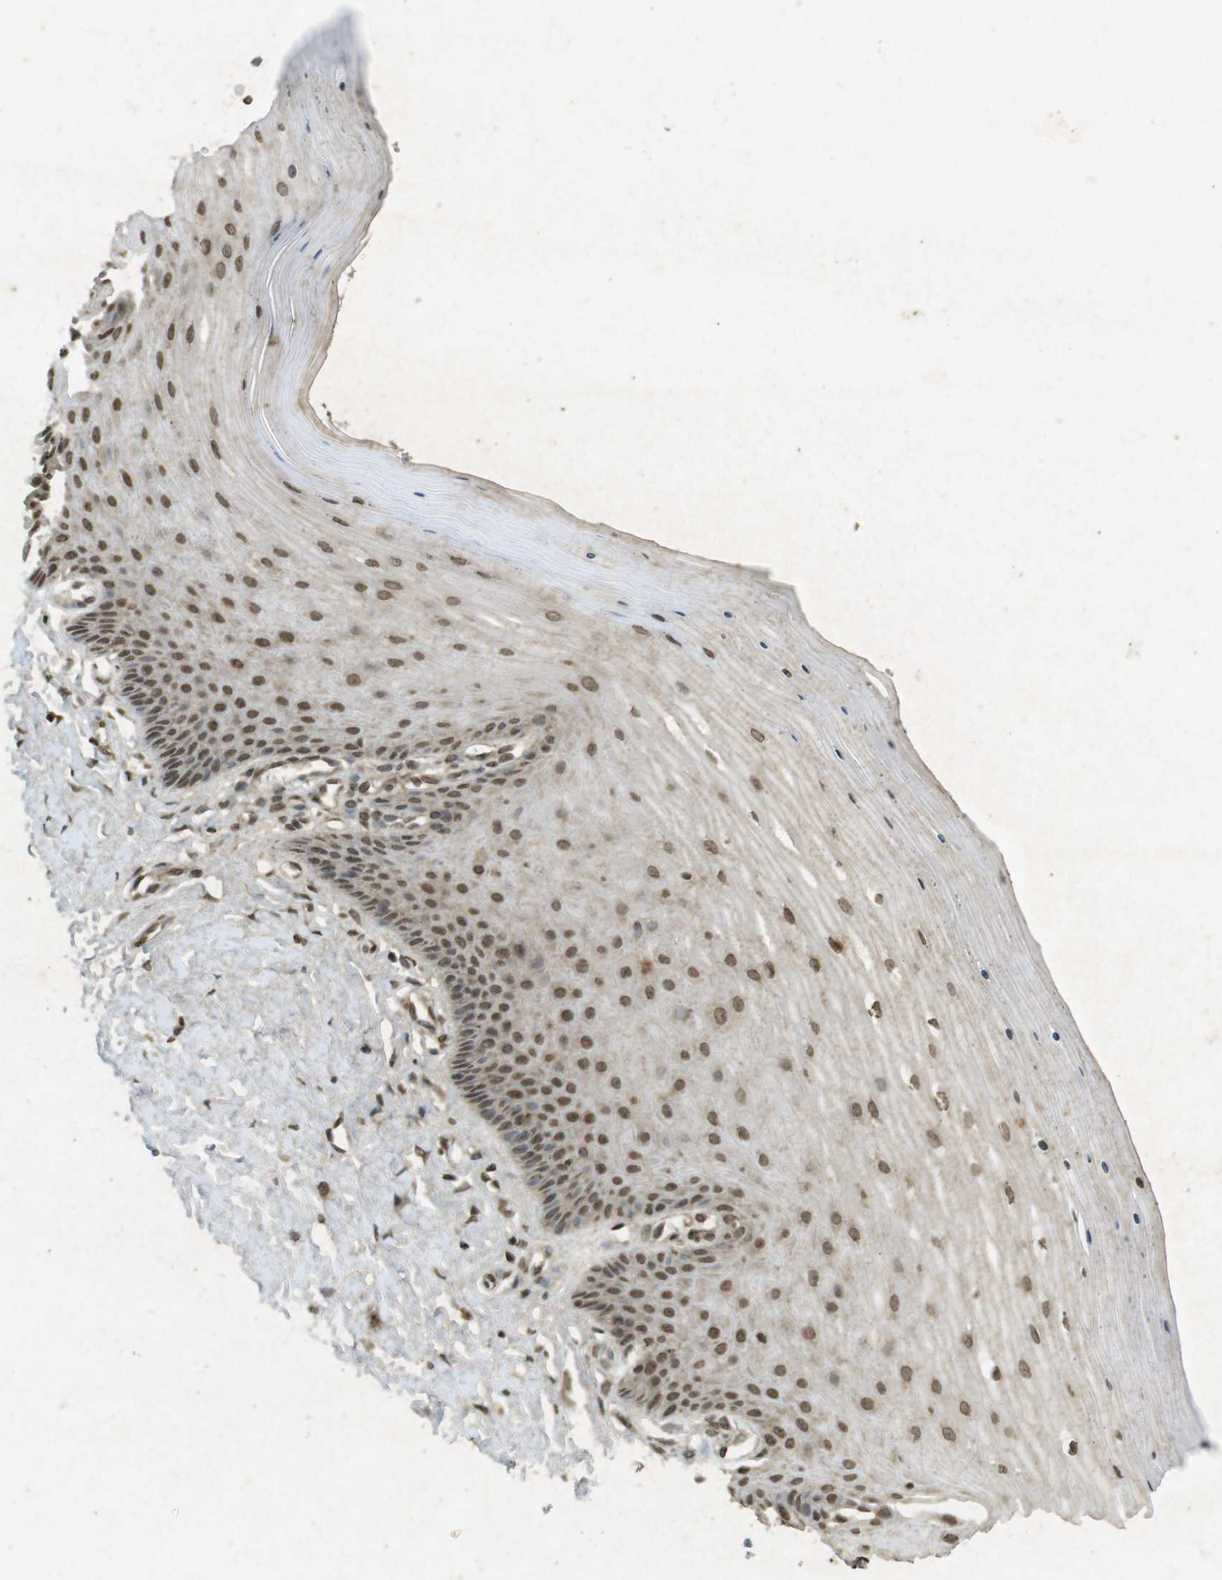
{"staining": {"intensity": "moderate", "quantity": ">75%", "location": "nuclear"}, "tissue": "cervix", "cell_type": "Squamous epithelial cells", "image_type": "normal", "snomed": [{"axis": "morphology", "description": "Normal tissue, NOS"}, {"axis": "topography", "description": "Cervix"}], "caption": "Unremarkable cervix exhibits moderate nuclear staining in approximately >75% of squamous epithelial cells.", "gene": "ORC4", "patient": {"sex": "female", "age": 55}}